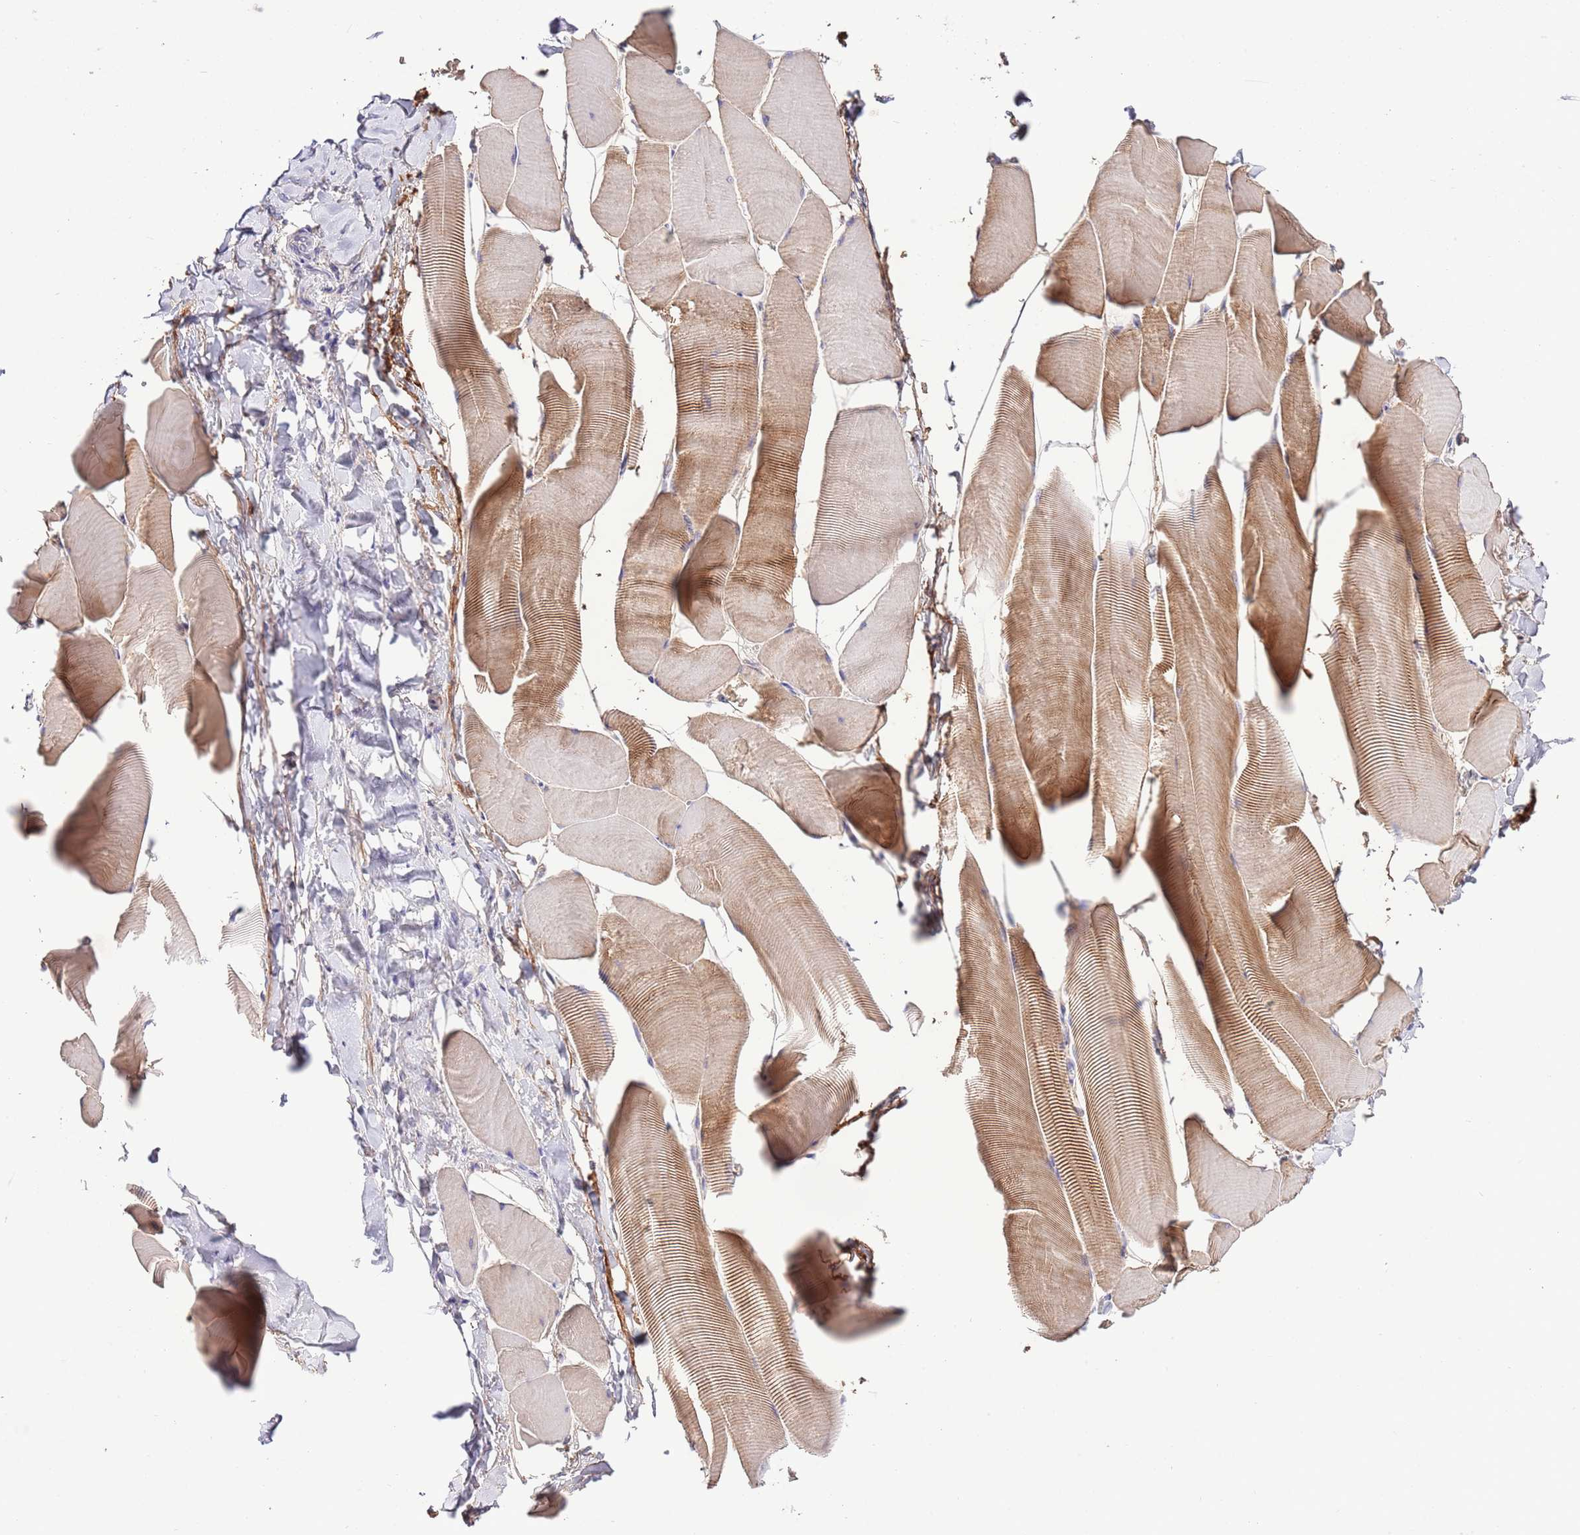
{"staining": {"intensity": "moderate", "quantity": "<25%", "location": "cytoplasmic/membranous"}, "tissue": "skeletal muscle", "cell_type": "Myocytes", "image_type": "normal", "snomed": [{"axis": "morphology", "description": "Normal tissue, NOS"}, {"axis": "topography", "description": "Skeletal muscle"}], "caption": "Immunohistochemistry (IHC) staining of unremarkable skeletal muscle, which displays low levels of moderate cytoplasmic/membranous positivity in approximately <25% of myocytes indicating moderate cytoplasmic/membranous protein expression. The staining was performed using DAB (3,3'-diaminobenzidine) (brown) for protein detection and nuclei were counterstained in hematoxylin (blue).", "gene": "EFHD1", "patient": {"sex": "male", "age": 25}}